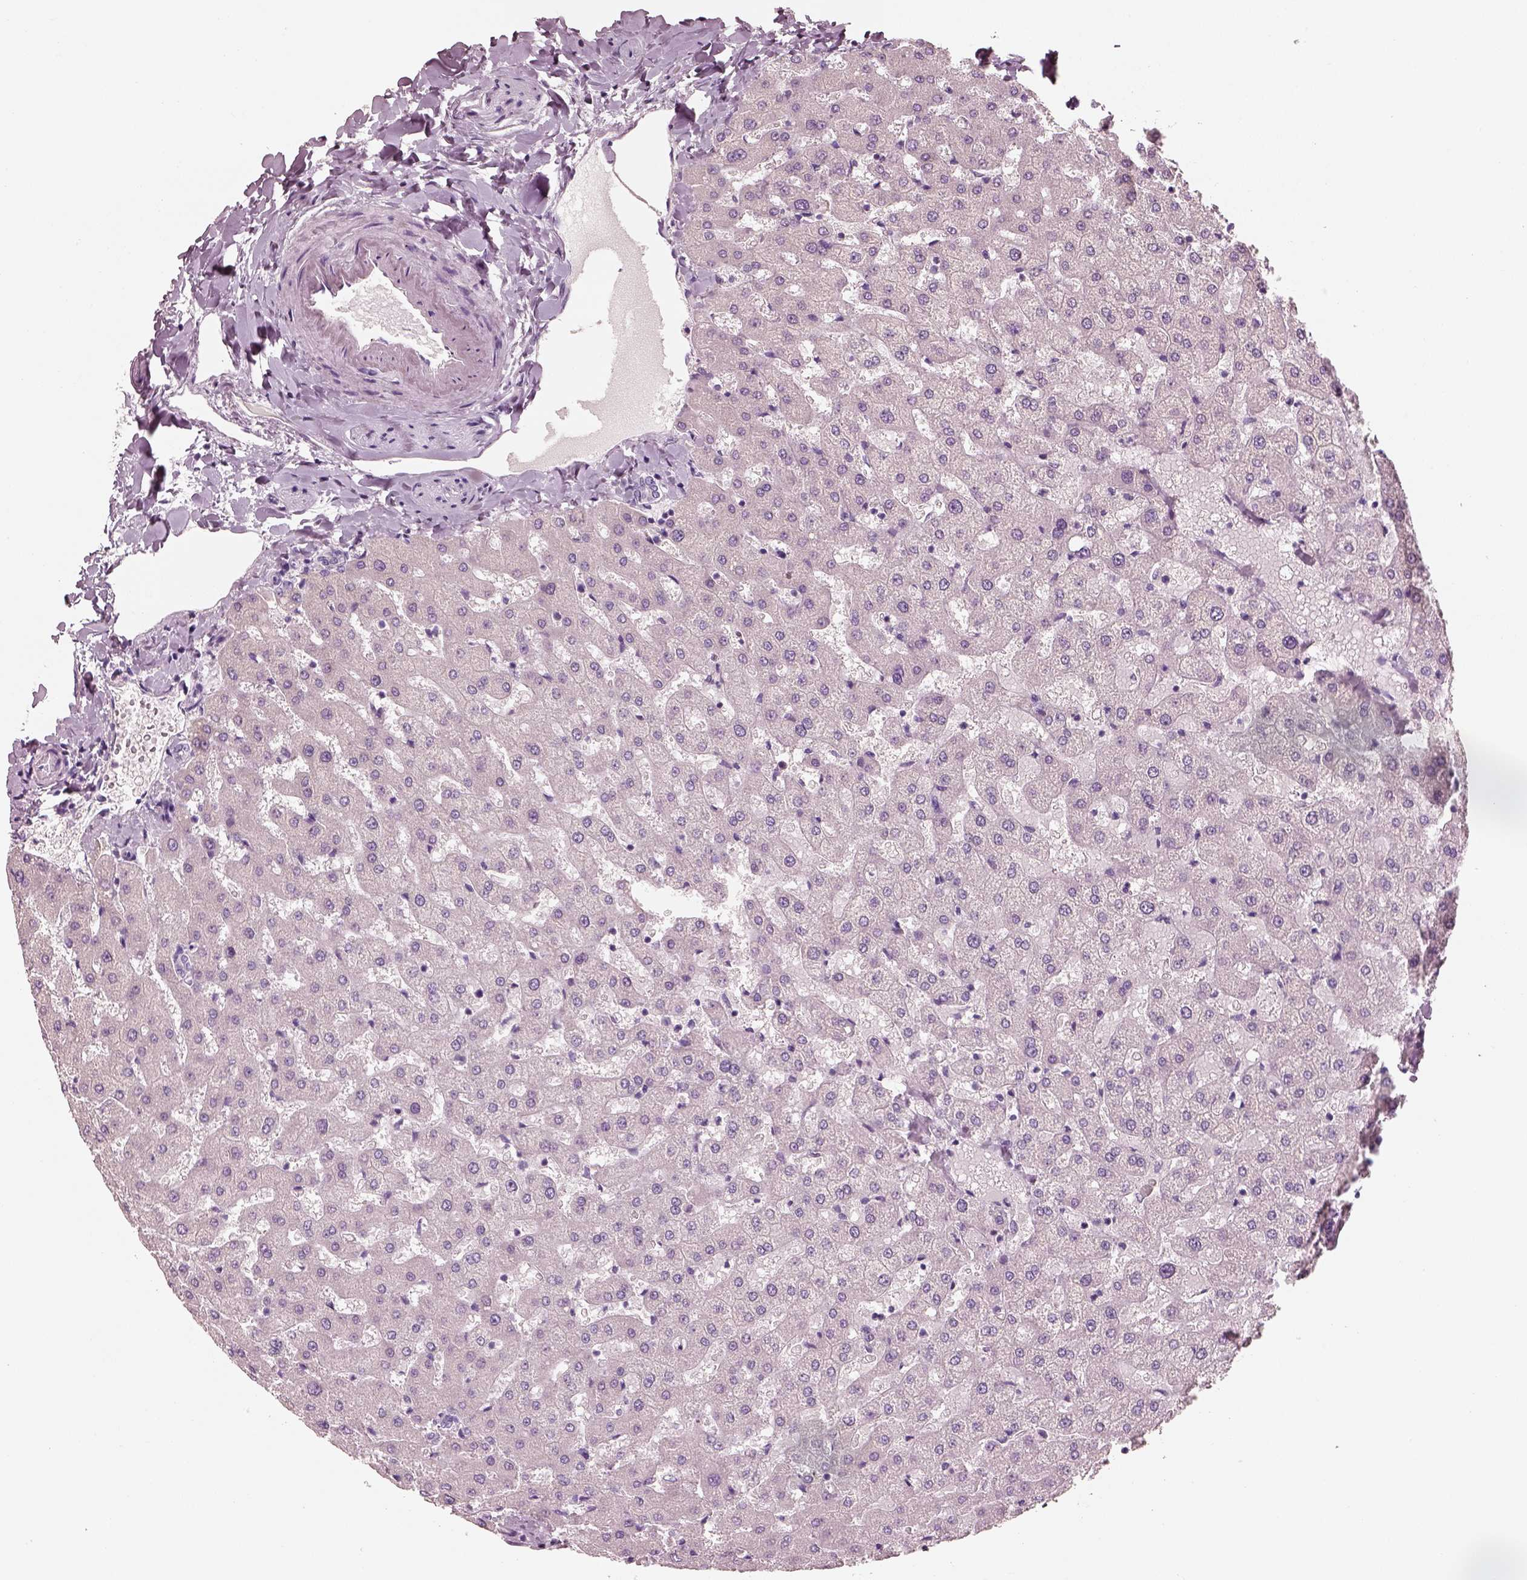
{"staining": {"intensity": "negative", "quantity": "none", "location": "none"}, "tissue": "liver", "cell_type": "Cholangiocytes", "image_type": "normal", "snomed": [{"axis": "morphology", "description": "Normal tissue, NOS"}, {"axis": "topography", "description": "Liver"}], "caption": "This photomicrograph is of unremarkable liver stained with immunohistochemistry (IHC) to label a protein in brown with the nuclei are counter-stained blue. There is no staining in cholangiocytes.", "gene": "PNOC", "patient": {"sex": "female", "age": 50}}